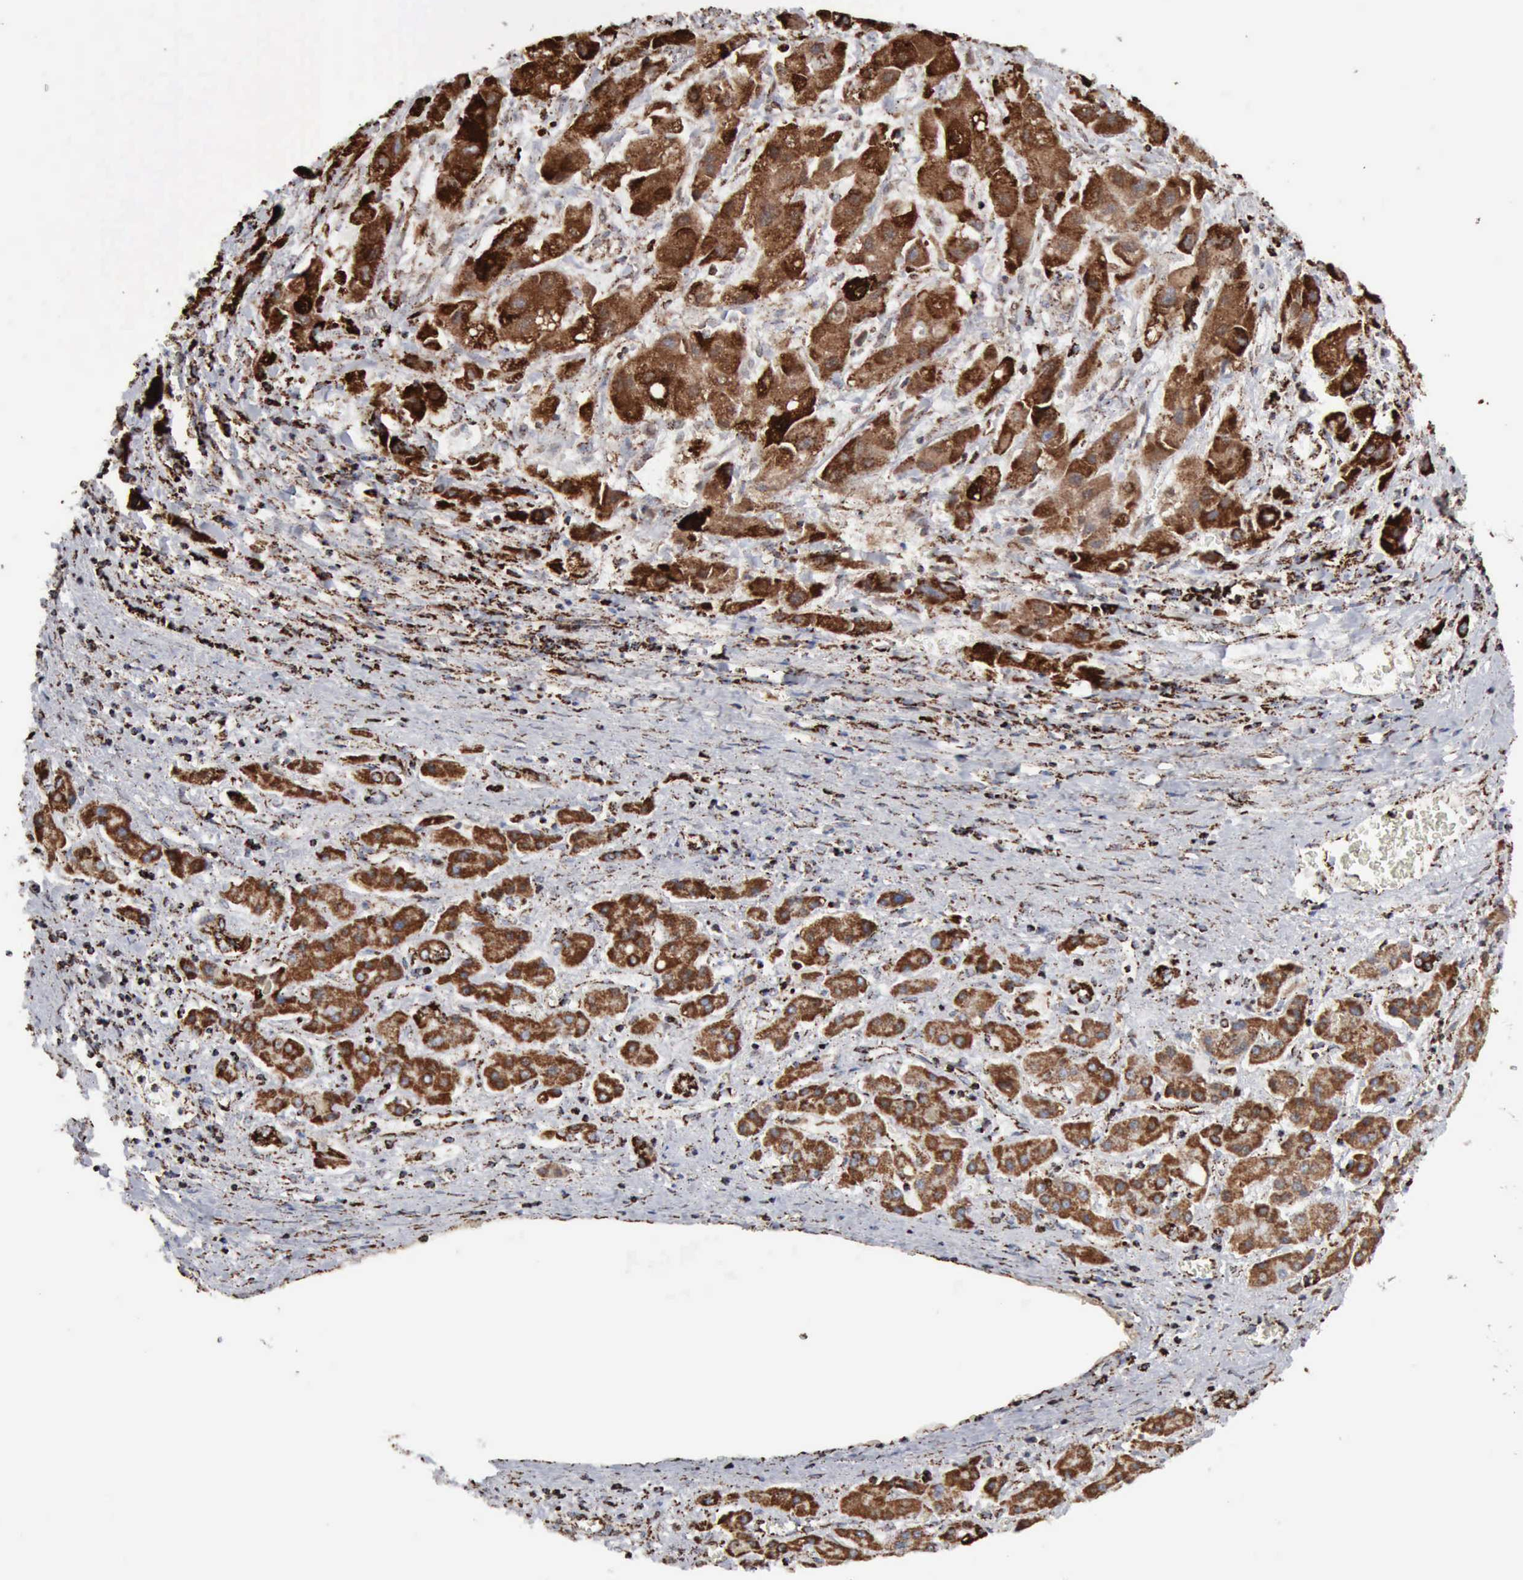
{"staining": {"intensity": "strong", "quantity": ">75%", "location": "cytoplasmic/membranous"}, "tissue": "liver cancer", "cell_type": "Tumor cells", "image_type": "cancer", "snomed": [{"axis": "morphology", "description": "Carcinoma, Hepatocellular, NOS"}, {"axis": "topography", "description": "Liver"}], "caption": "The micrograph displays immunohistochemical staining of liver cancer (hepatocellular carcinoma). There is strong cytoplasmic/membranous positivity is appreciated in approximately >75% of tumor cells.", "gene": "ACO2", "patient": {"sex": "male", "age": 24}}